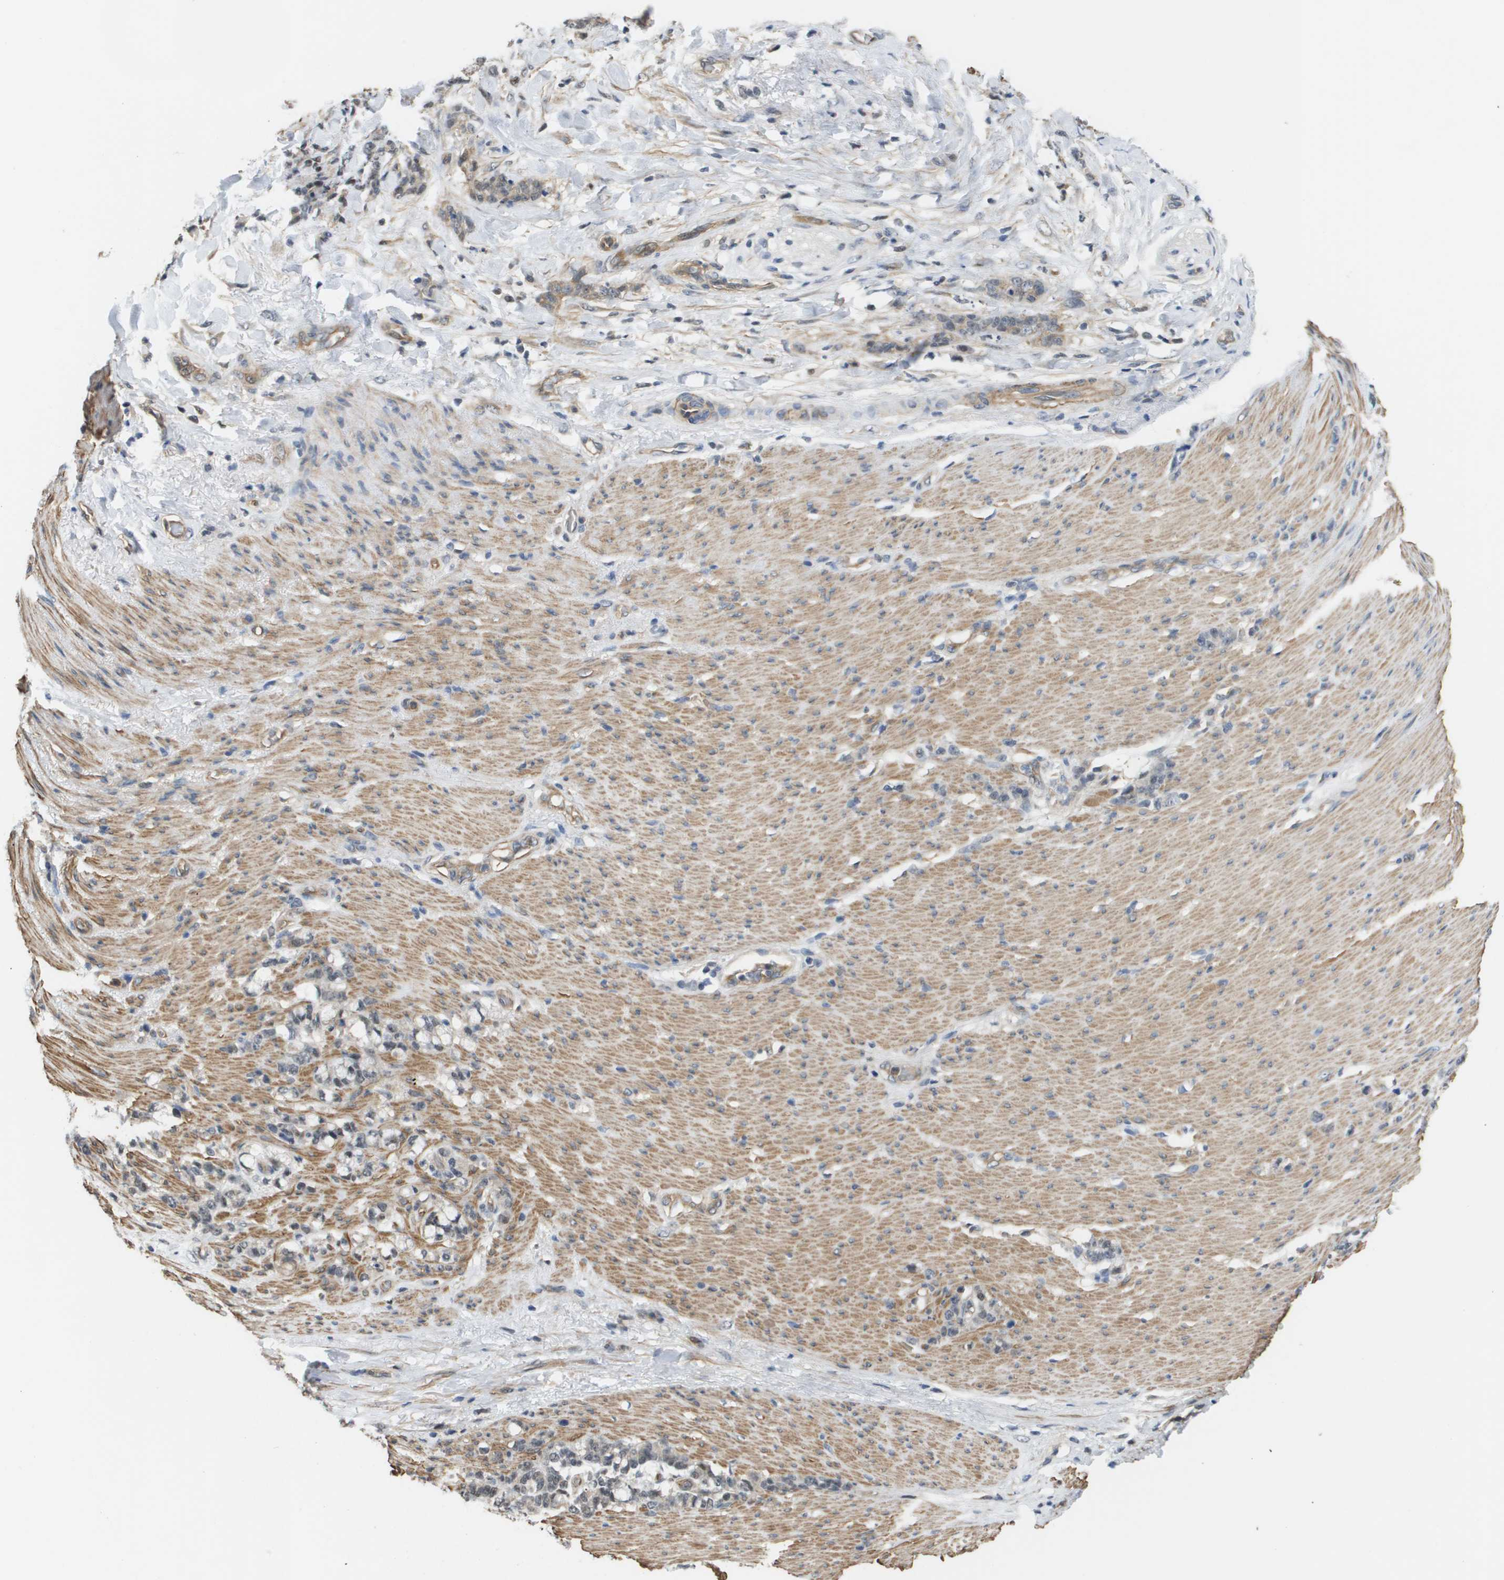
{"staining": {"intensity": "weak", "quantity": "<25%", "location": "cytoplasmic/membranous"}, "tissue": "stomach cancer", "cell_type": "Tumor cells", "image_type": "cancer", "snomed": [{"axis": "morphology", "description": "Adenocarcinoma, NOS"}, {"axis": "topography", "description": "Stomach, lower"}], "caption": "IHC histopathology image of neoplastic tissue: stomach cancer stained with DAB (3,3'-diaminobenzidine) reveals no significant protein staining in tumor cells.", "gene": "RNF112", "patient": {"sex": "male", "age": 88}}